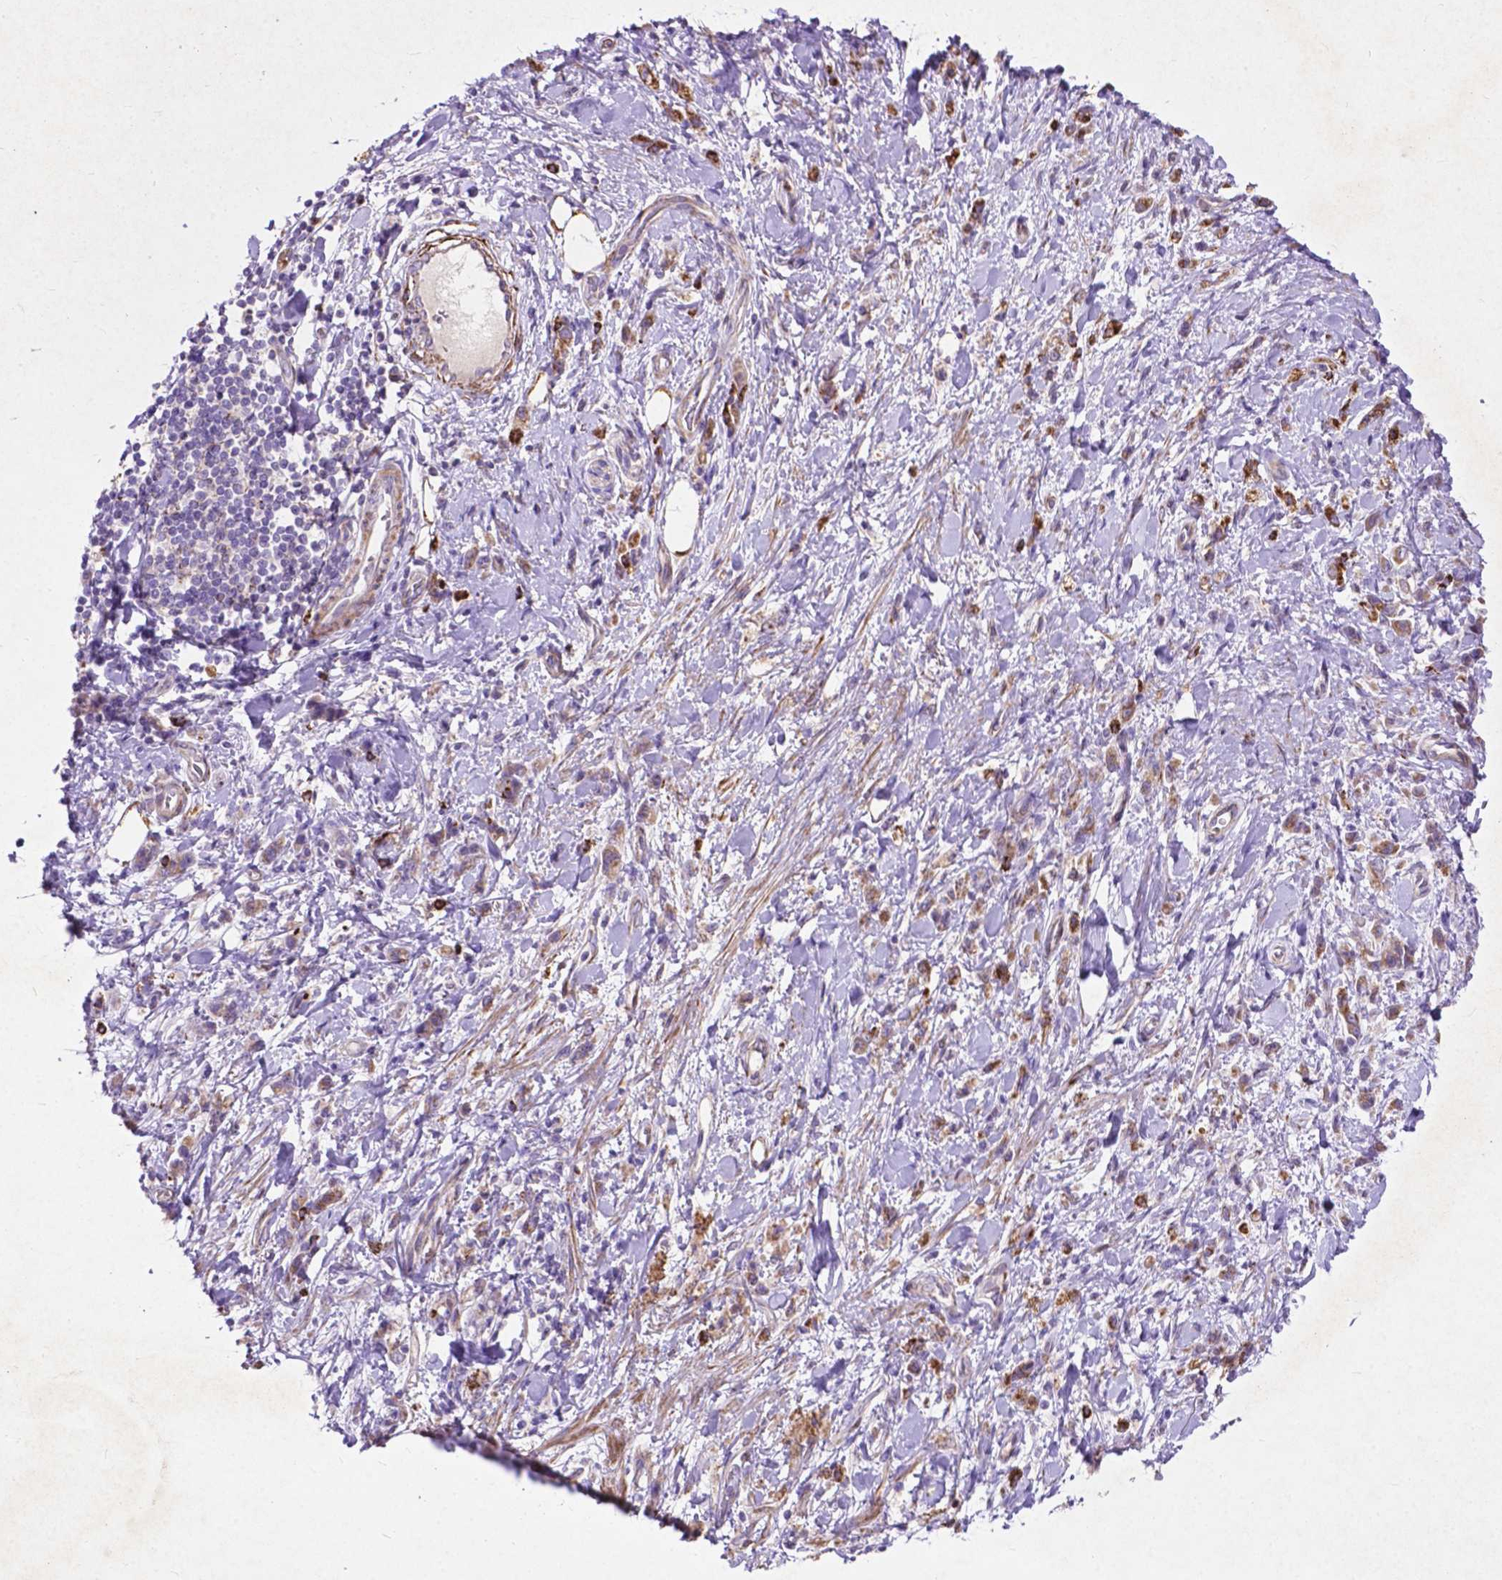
{"staining": {"intensity": "moderate", "quantity": "25%-75%", "location": "cytoplasmic/membranous"}, "tissue": "stomach cancer", "cell_type": "Tumor cells", "image_type": "cancer", "snomed": [{"axis": "morphology", "description": "Adenocarcinoma, NOS"}, {"axis": "topography", "description": "Stomach"}], "caption": "Adenocarcinoma (stomach) was stained to show a protein in brown. There is medium levels of moderate cytoplasmic/membranous expression in approximately 25%-75% of tumor cells.", "gene": "THEGL", "patient": {"sex": "male", "age": 77}}